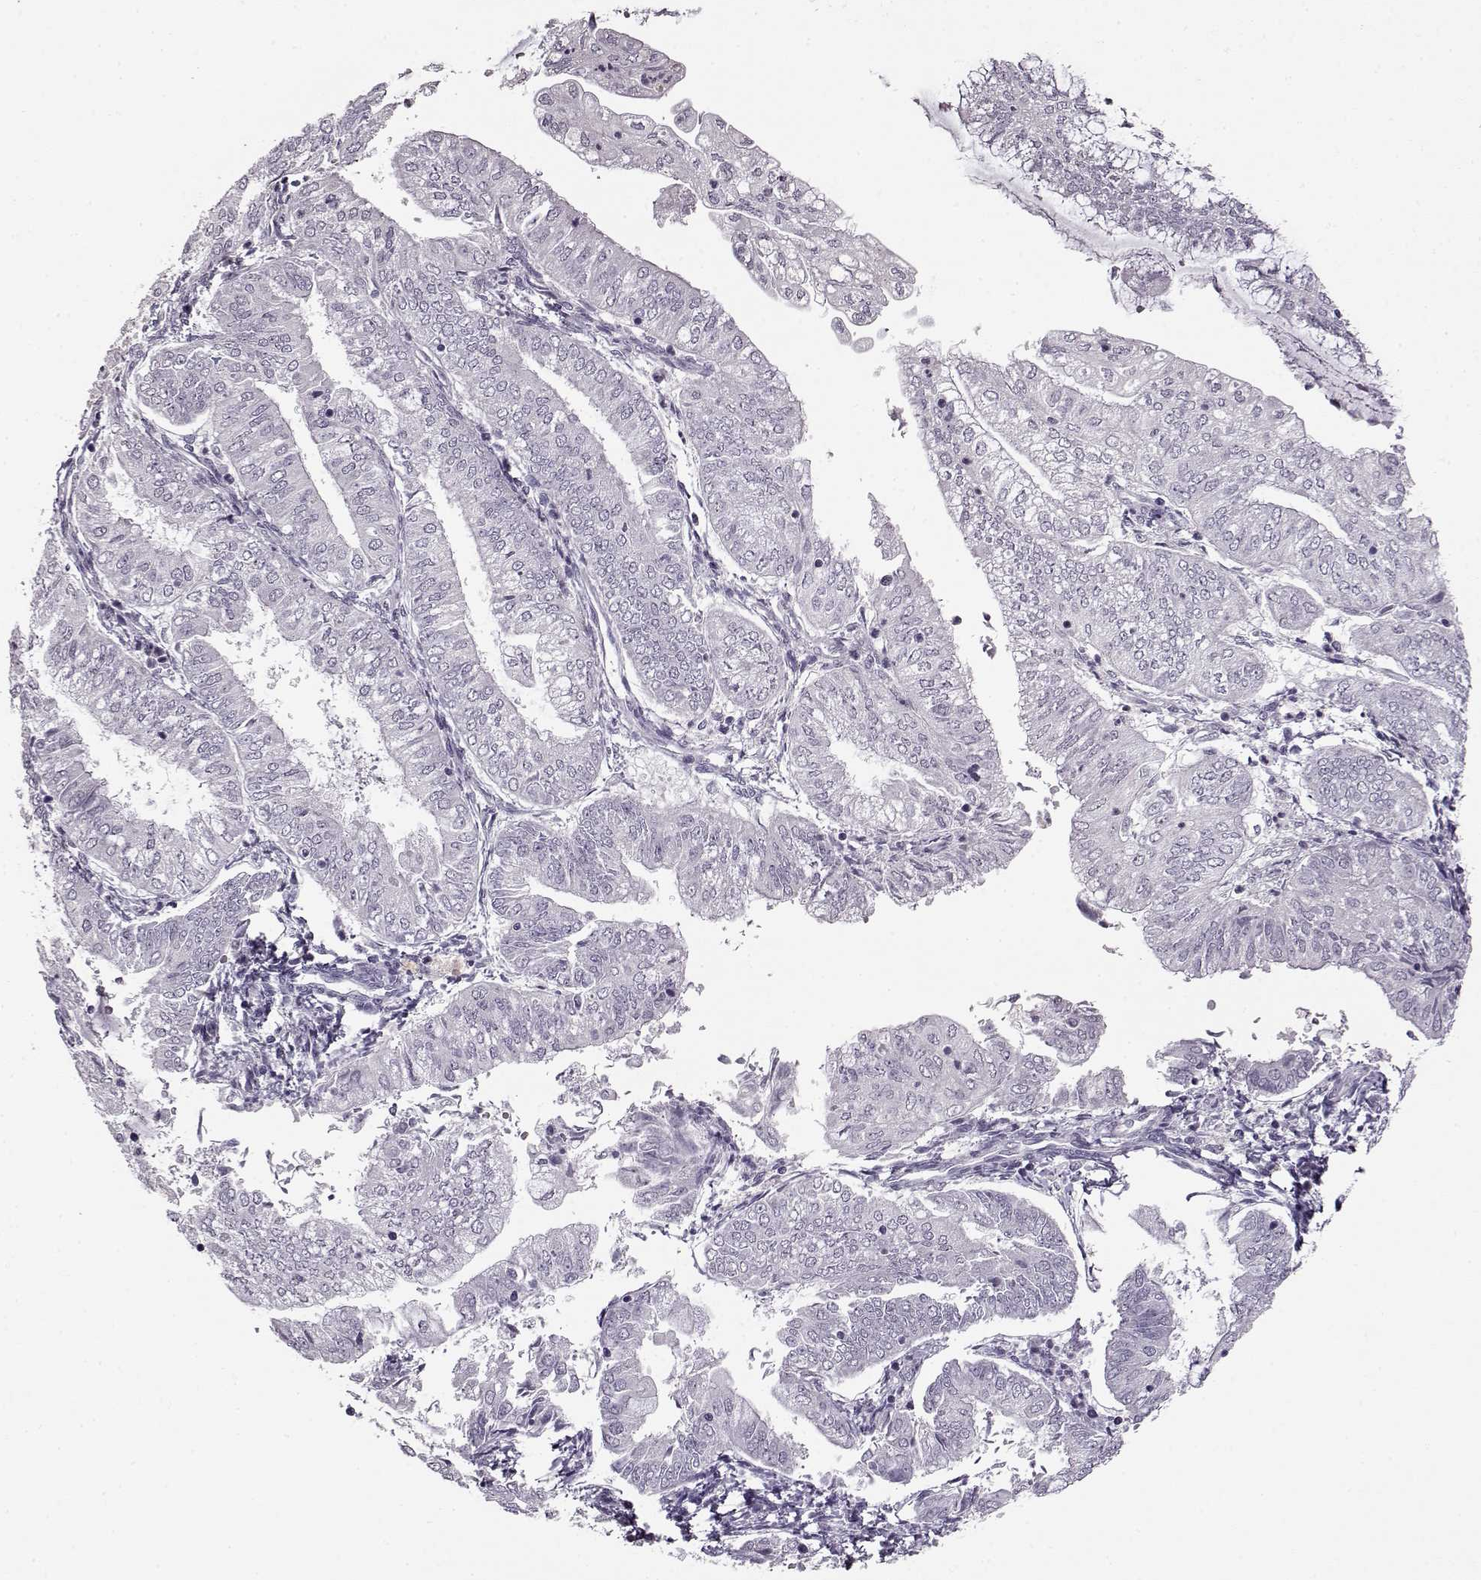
{"staining": {"intensity": "negative", "quantity": "none", "location": "none"}, "tissue": "endometrial cancer", "cell_type": "Tumor cells", "image_type": "cancer", "snomed": [{"axis": "morphology", "description": "Adenocarcinoma, NOS"}, {"axis": "topography", "description": "Endometrium"}], "caption": "Endometrial adenocarcinoma was stained to show a protein in brown. There is no significant expression in tumor cells. Nuclei are stained in blue.", "gene": "FSHB", "patient": {"sex": "female", "age": 55}}